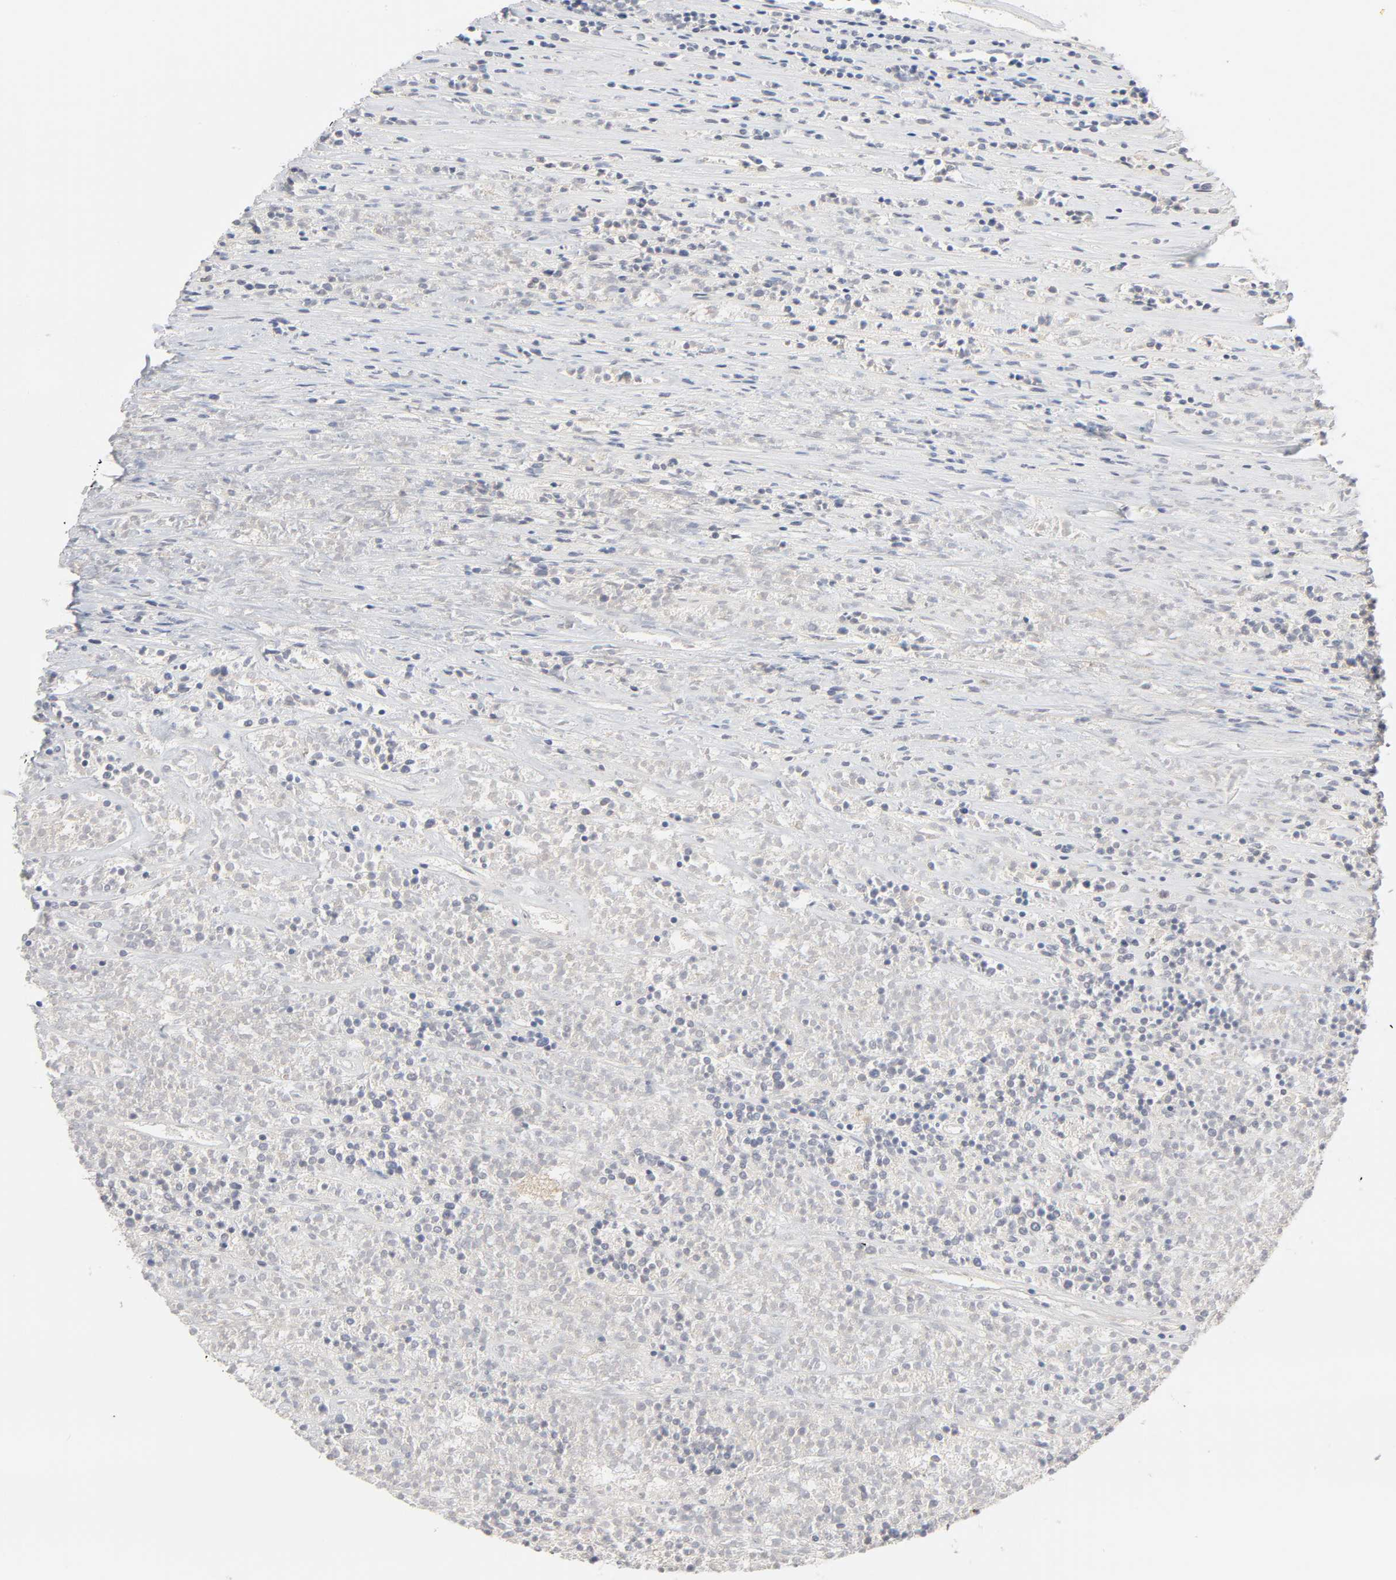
{"staining": {"intensity": "negative", "quantity": "none", "location": "none"}, "tissue": "lymphoma", "cell_type": "Tumor cells", "image_type": "cancer", "snomed": [{"axis": "morphology", "description": "Malignant lymphoma, non-Hodgkin's type, High grade"}, {"axis": "topography", "description": "Lymph node"}], "caption": "IHC micrograph of neoplastic tissue: malignant lymphoma, non-Hodgkin's type (high-grade) stained with DAB (3,3'-diaminobenzidine) shows no significant protein staining in tumor cells. (Brightfield microscopy of DAB immunohistochemistry (IHC) at high magnification).", "gene": "IL4R", "patient": {"sex": "female", "age": 73}}